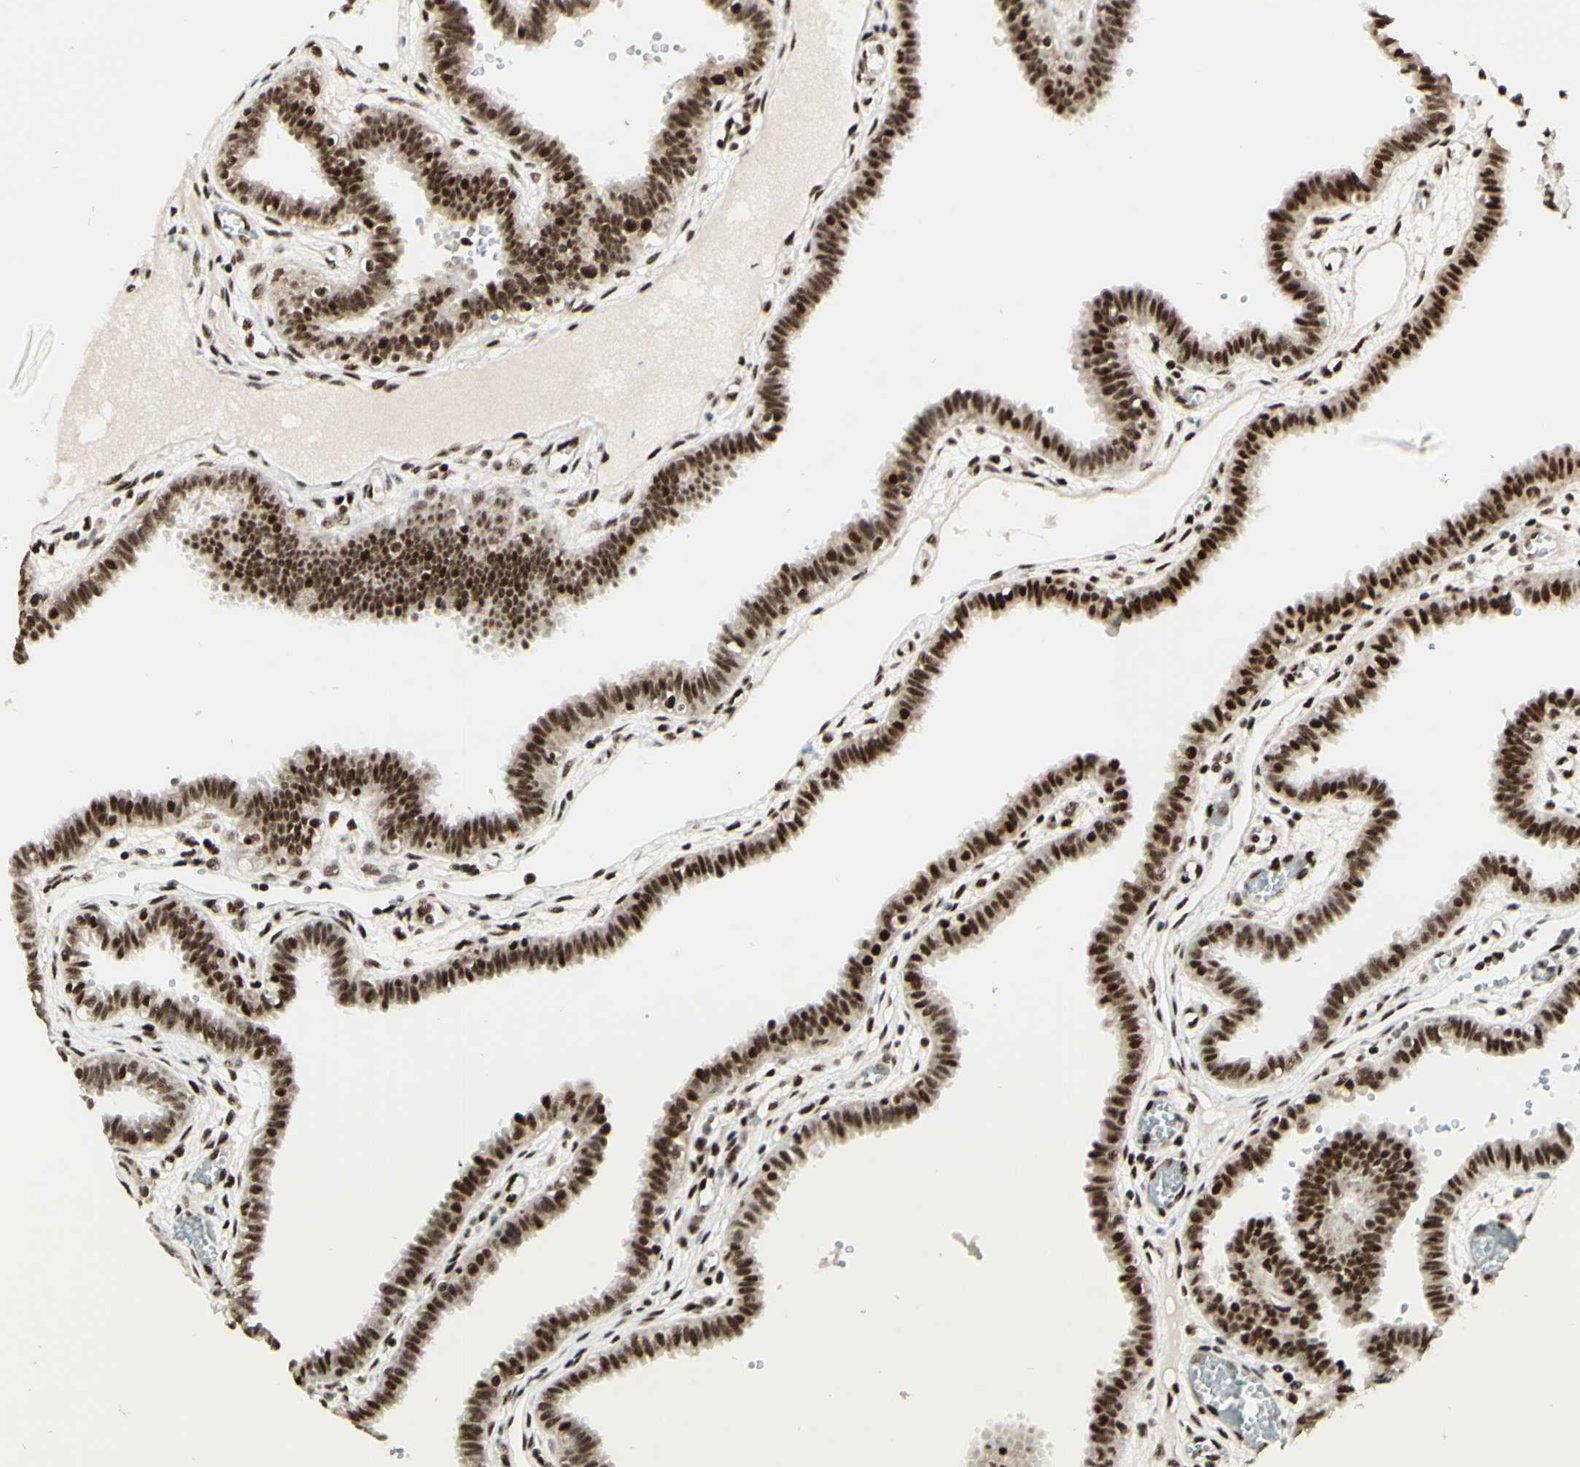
{"staining": {"intensity": "strong", "quantity": ">75%", "location": "nuclear"}, "tissue": "fallopian tube", "cell_type": "Glandular cells", "image_type": "normal", "snomed": [{"axis": "morphology", "description": "Normal tissue, NOS"}, {"axis": "topography", "description": "Fallopian tube"}], "caption": "This photomicrograph demonstrates immunohistochemistry staining of benign human fallopian tube, with high strong nuclear expression in about >75% of glandular cells.", "gene": "NR3C1", "patient": {"sex": "female", "age": 32}}